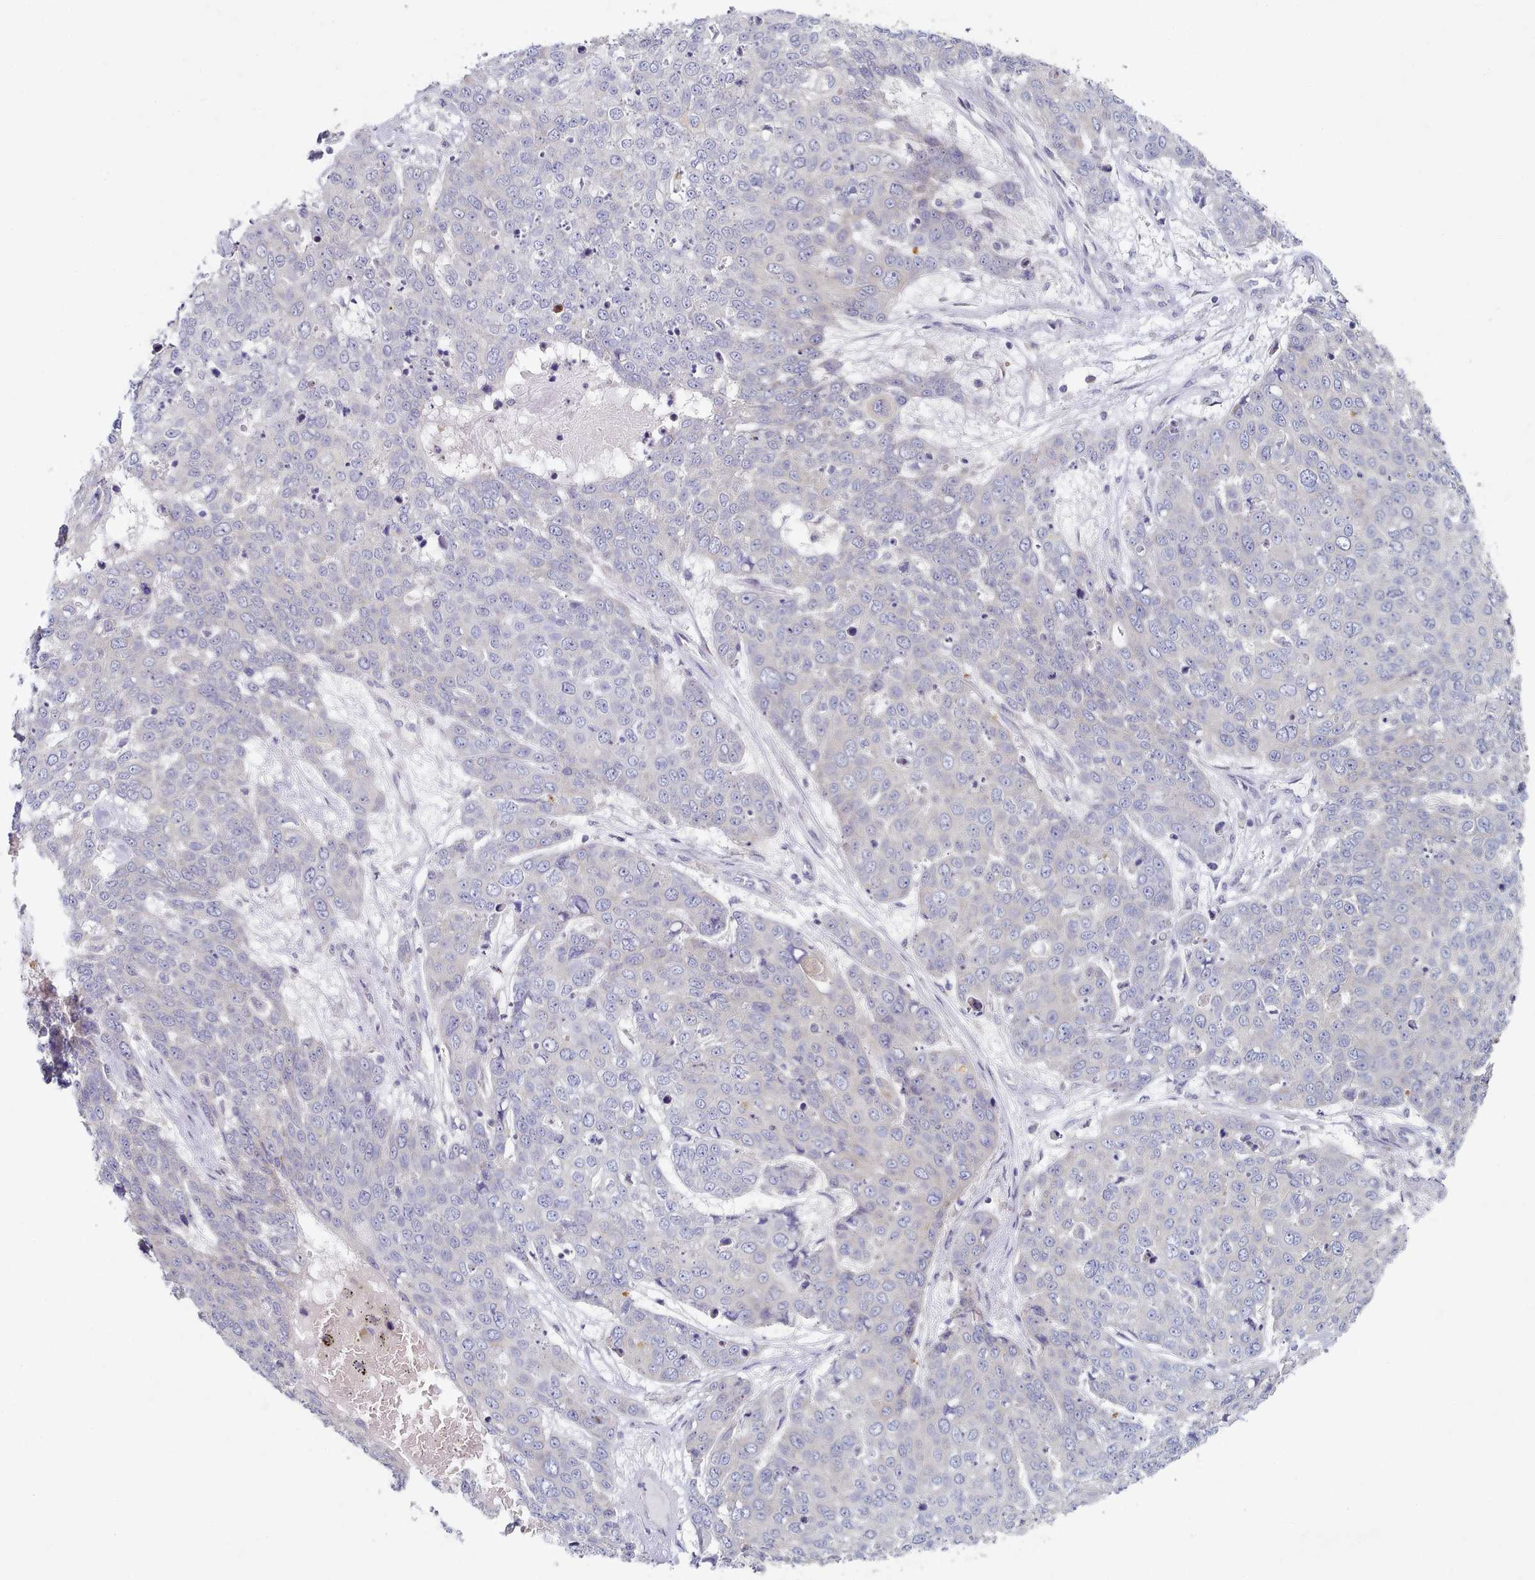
{"staining": {"intensity": "negative", "quantity": "none", "location": "none"}, "tissue": "skin cancer", "cell_type": "Tumor cells", "image_type": "cancer", "snomed": [{"axis": "morphology", "description": "Squamous cell carcinoma, NOS"}, {"axis": "topography", "description": "Skin"}], "caption": "An IHC histopathology image of squamous cell carcinoma (skin) is shown. There is no staining in tumor cells of squamous cell carcinoma (skin).", "gene": "TYW1B", "patient": {"sex": "male", "age": 71}}